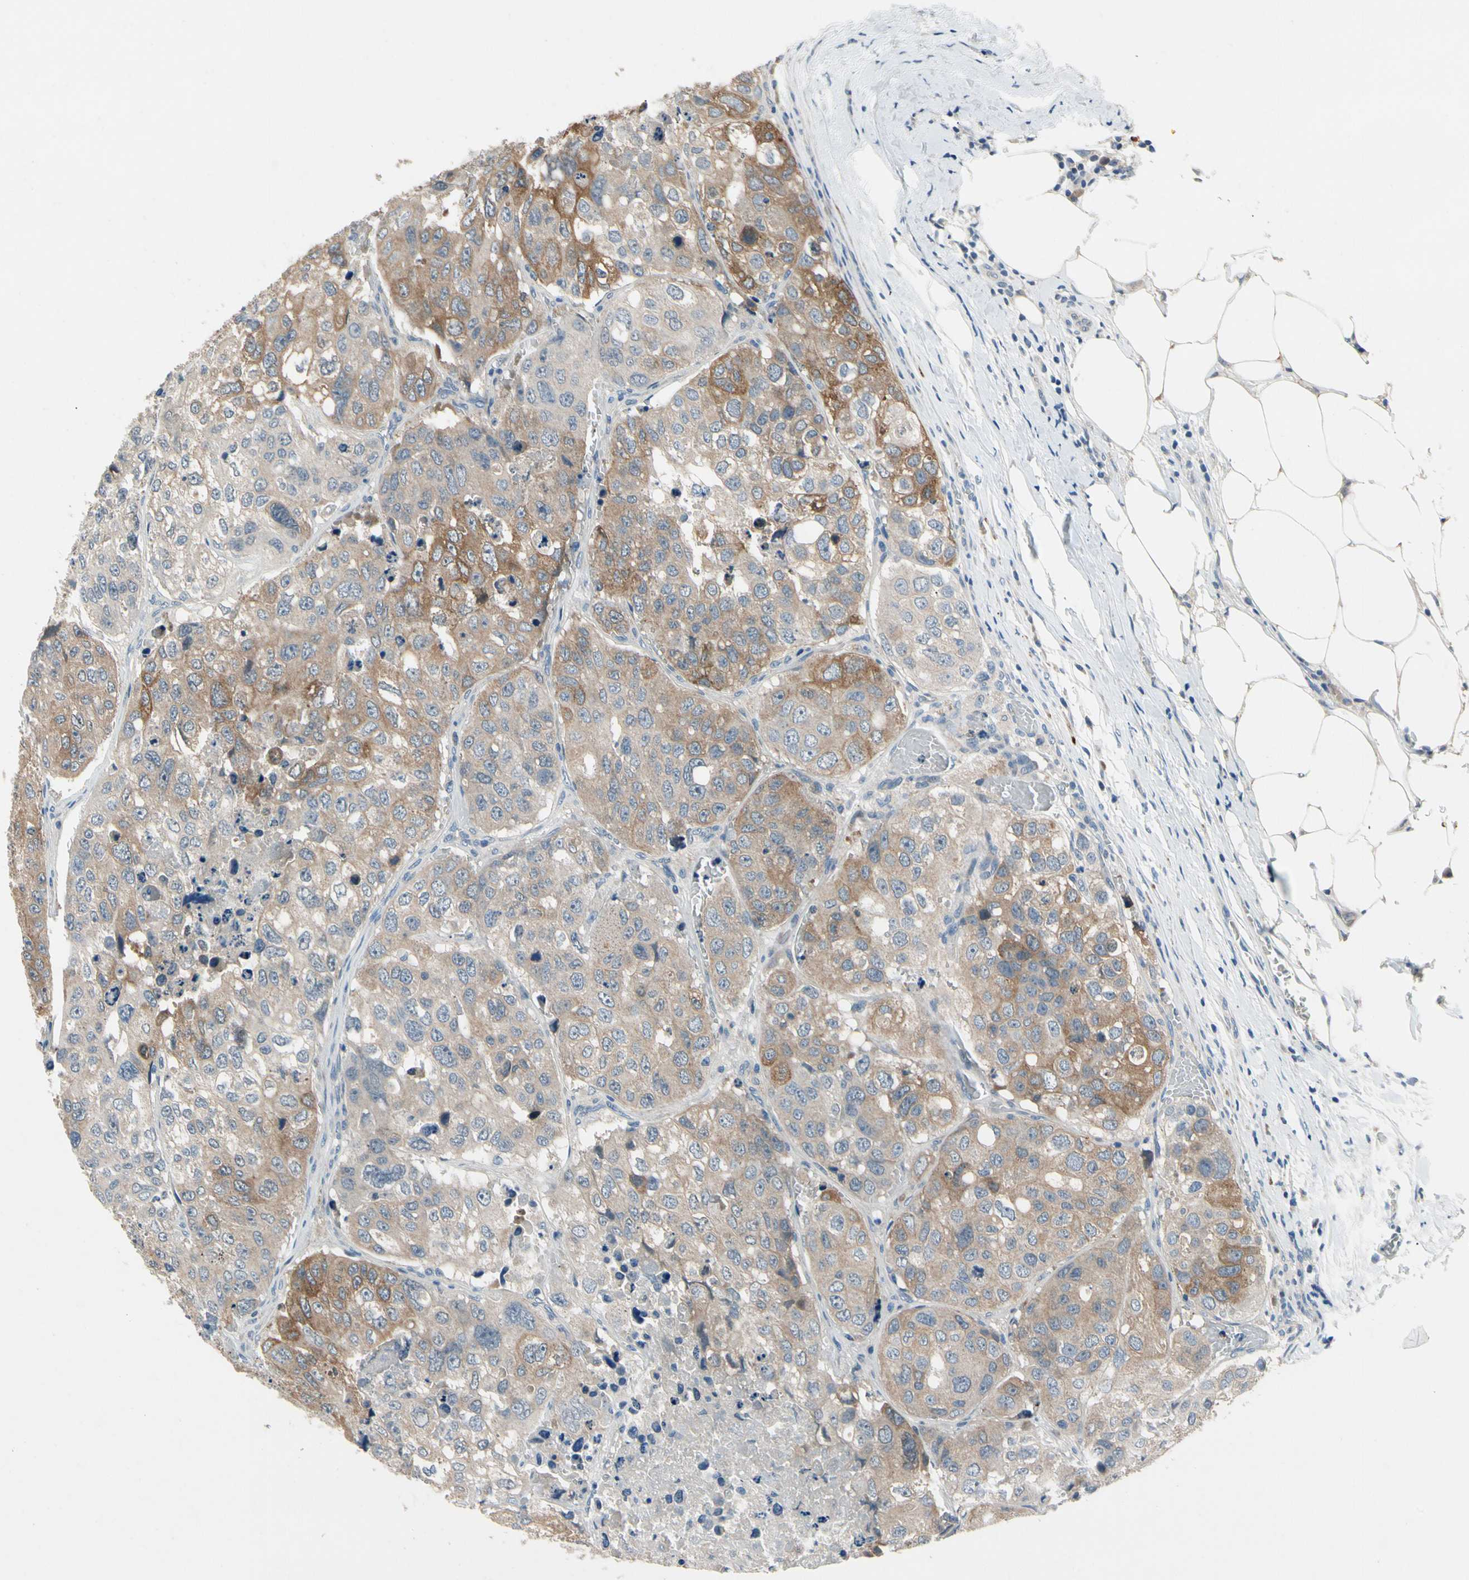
{"staining": {"intensity": "weak", "quantity": ">75%", "location": "cytoplasmic/membranous"}, "tissue": "urothelial cancer", "cell_type": "Tumor cells", "image_type": "cancer", "snomed": [{"axis": "morphology", "description": "Urothelial carcinoma, High grade"}, {"axis": "topography", "description": "Lymph node"}, {"axis": "topography", "description": "Urinary bladder"}], "caption": "Tumor cells exhibit low levels of weak cytoplasmic/membranous staining in approximately >75% of cells in urothelial carcinoma (high-grade). (IHC, brightfield microscopy, high magnification).", "gene": "SLC27A6", "patient": {"sex": "male", "age": 51}}